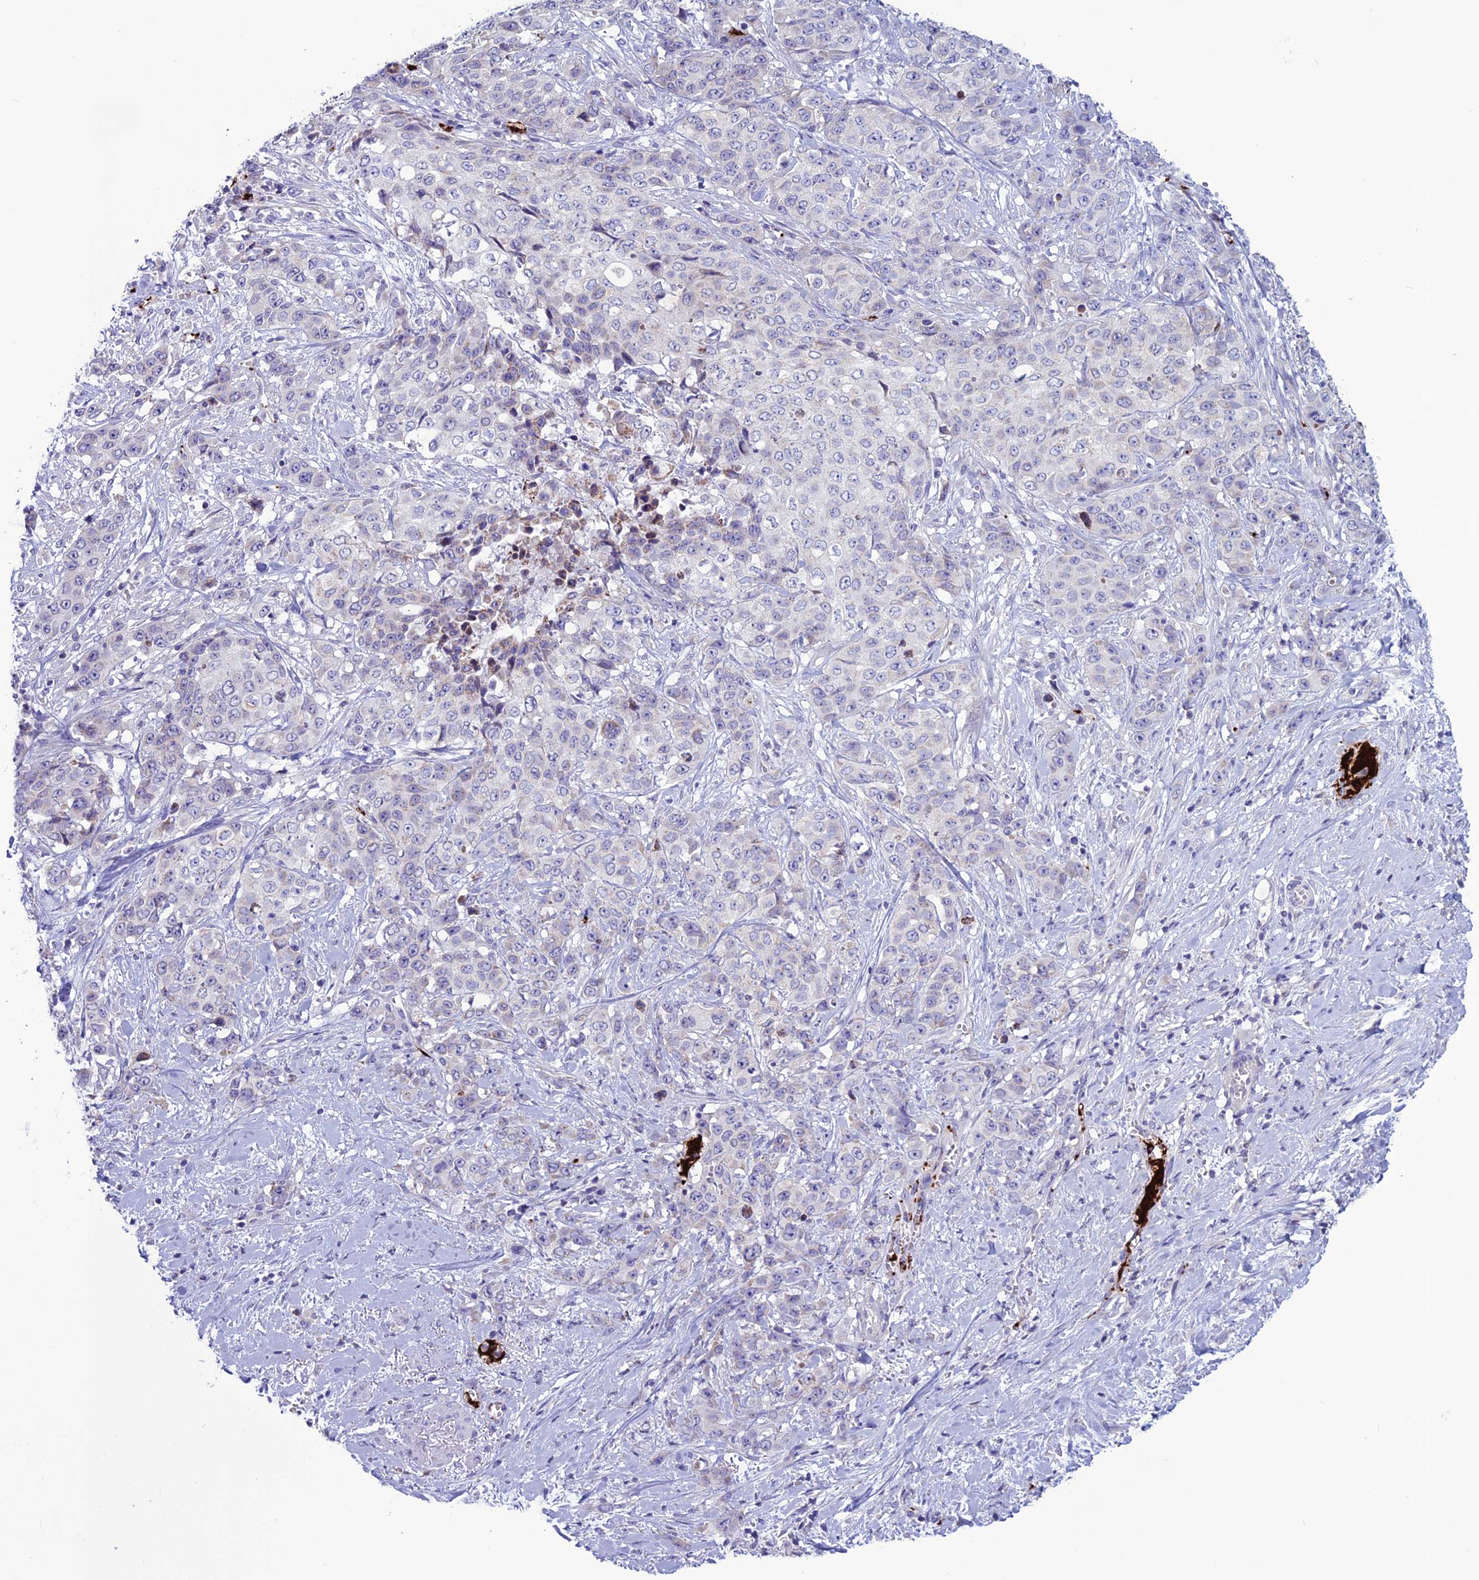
{"staining": {"intensity": "negative", "quantity": "none", "location": "none"}, "tissue": "stomach cancer", "cell_type": "Tumor cells", "image_type": "cancer", "snomed": [{"axis": "morphology", "description": "Adenocarcinoma, NOS"}, {"axis": "topography", "description": "Stomach, upper"}], "caption": "Tumor cells are negative for brown protein staining in stomach cancer.", "gene": "C21orf140", "patient": {"sex": "male", "age": 62}}